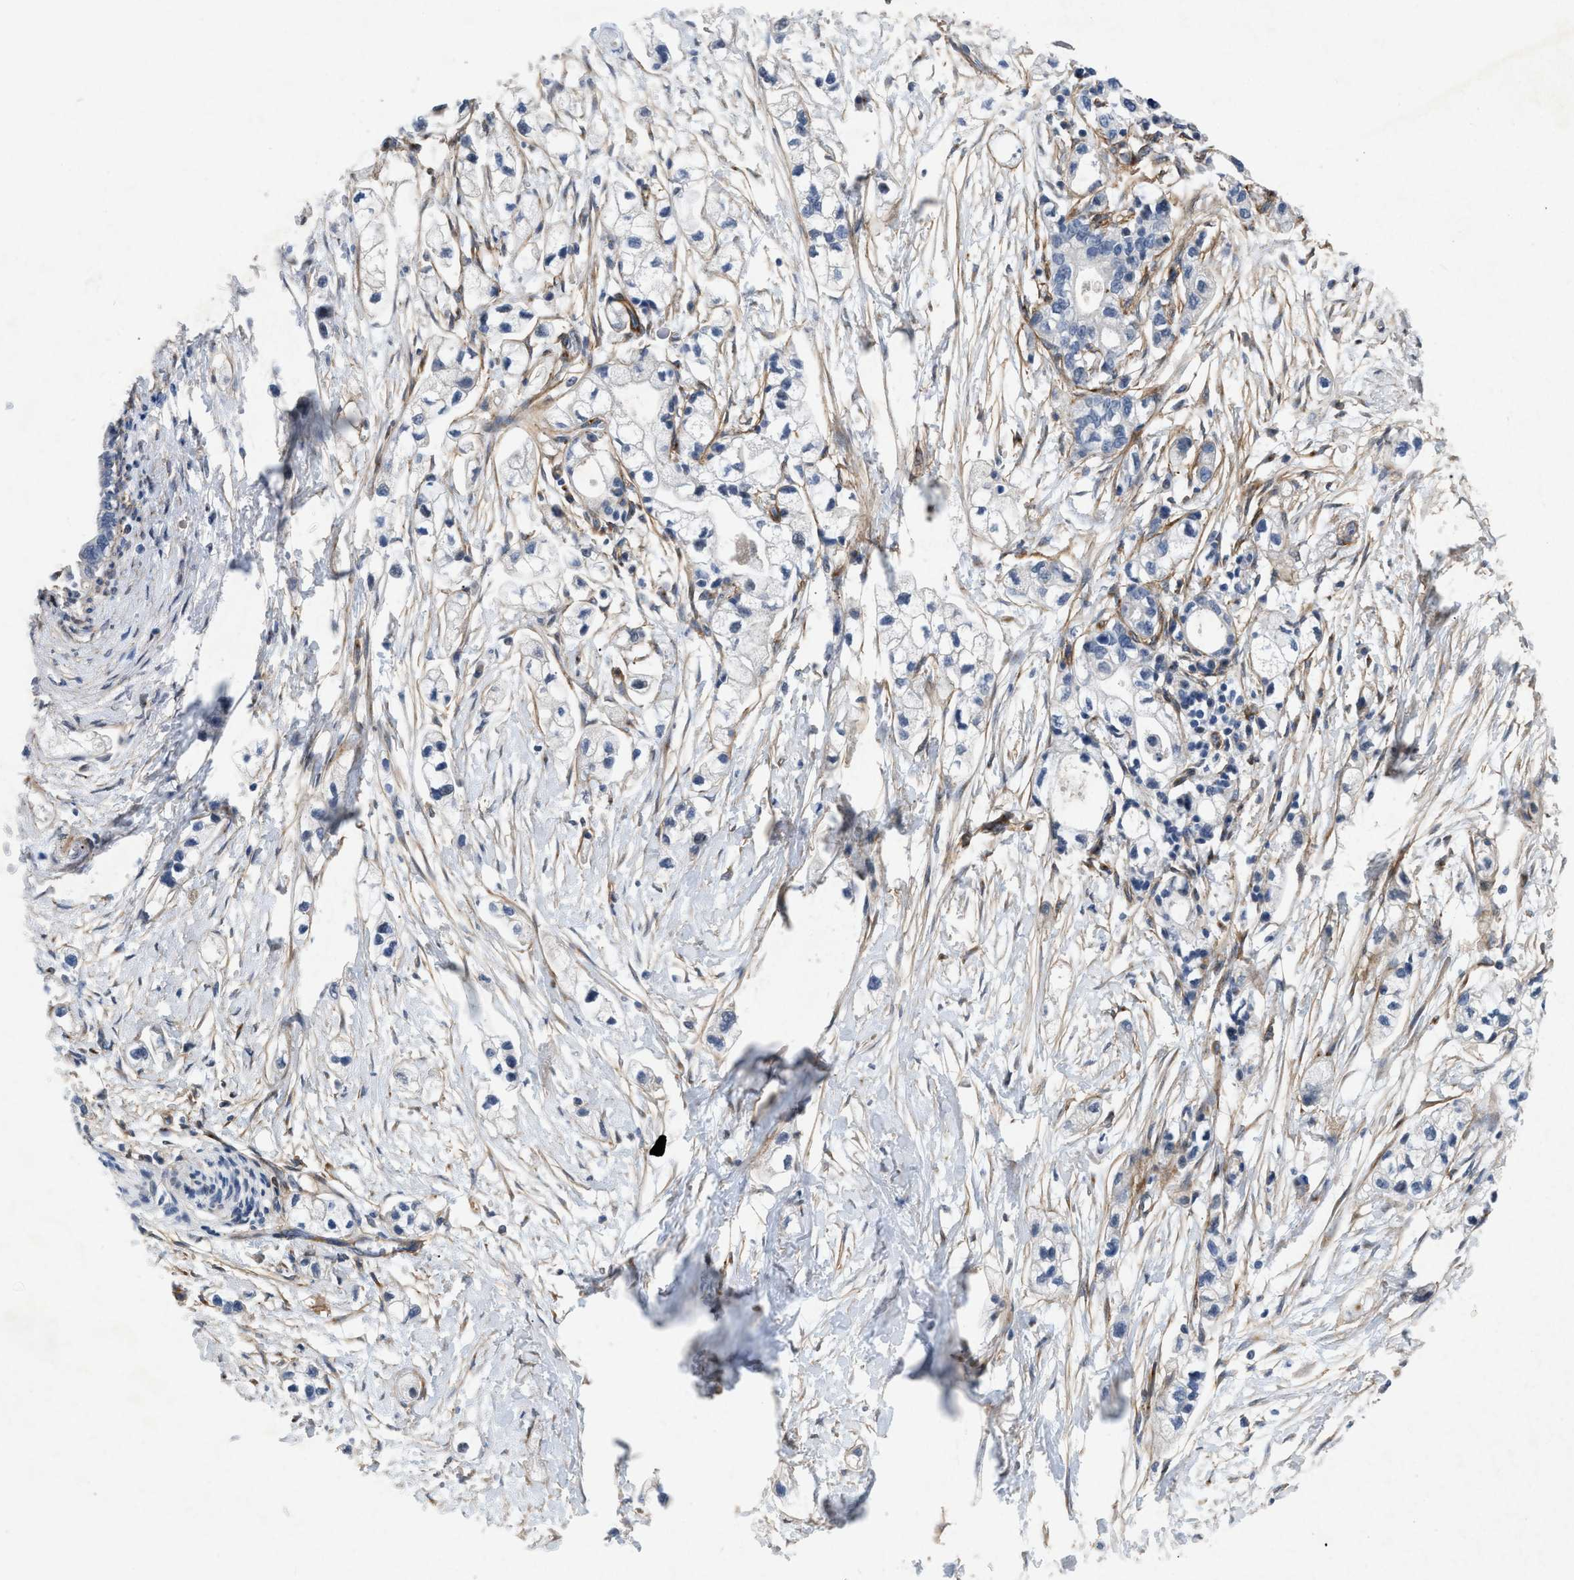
{"staining": {"intensity": "negative", "quantity": "none", "location": "none"}, "tissue": "pancreatic cancer", "cell_type": "Tumor cells", "image_type": "cancer", "snomed": [{"axis": "morphology", "description": "Adenocarcinoma, NOS"}, {"axis": "topography", "description": "Pancreas"}], "caption": "Human pancreatic cancer (adenocarcinoma) stained for a protein using IHC reveals no positivity in tumor cells.", "gene": "PDGFRA", "patient": {"sex": "male", "age": 74}}